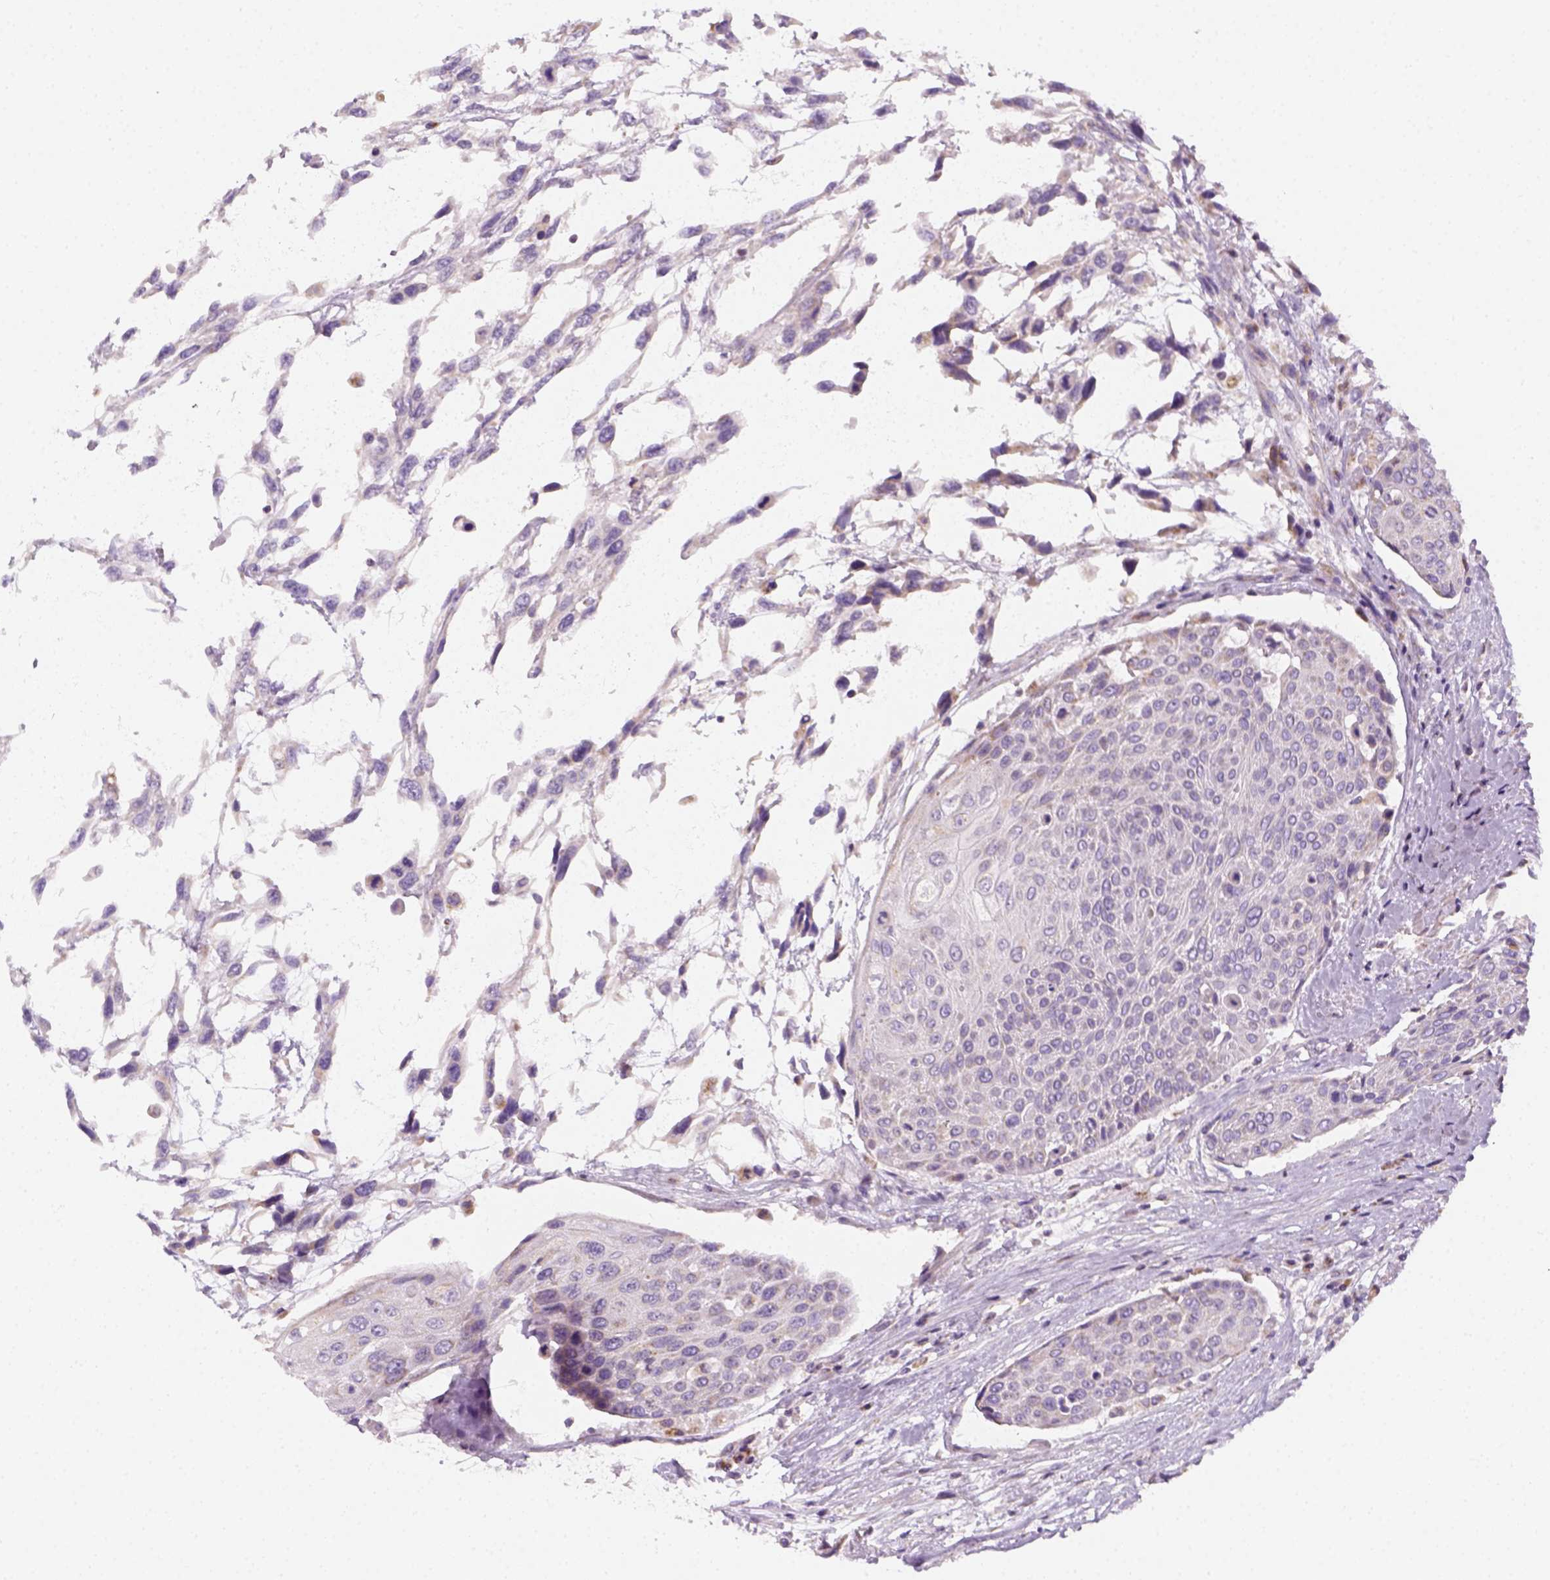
{"staining": {"intensity": "negative", "quantity": "none", "location": "none"}, "tissue": "urothelial cancer", "cell_type": "Tumor cells", "image_type": "cancer", "snomed": [{"axis": "morphology", "description": "Urothelial carcinoma, High grade"}, {"axis": "topography", "description": "Urinary bladder"}], "caption": "Image shows no significant protein expression in tumor cells of urothelial cancer.", "gene": "AWAT2", "patient": {"sex": "female", "age": 70}}